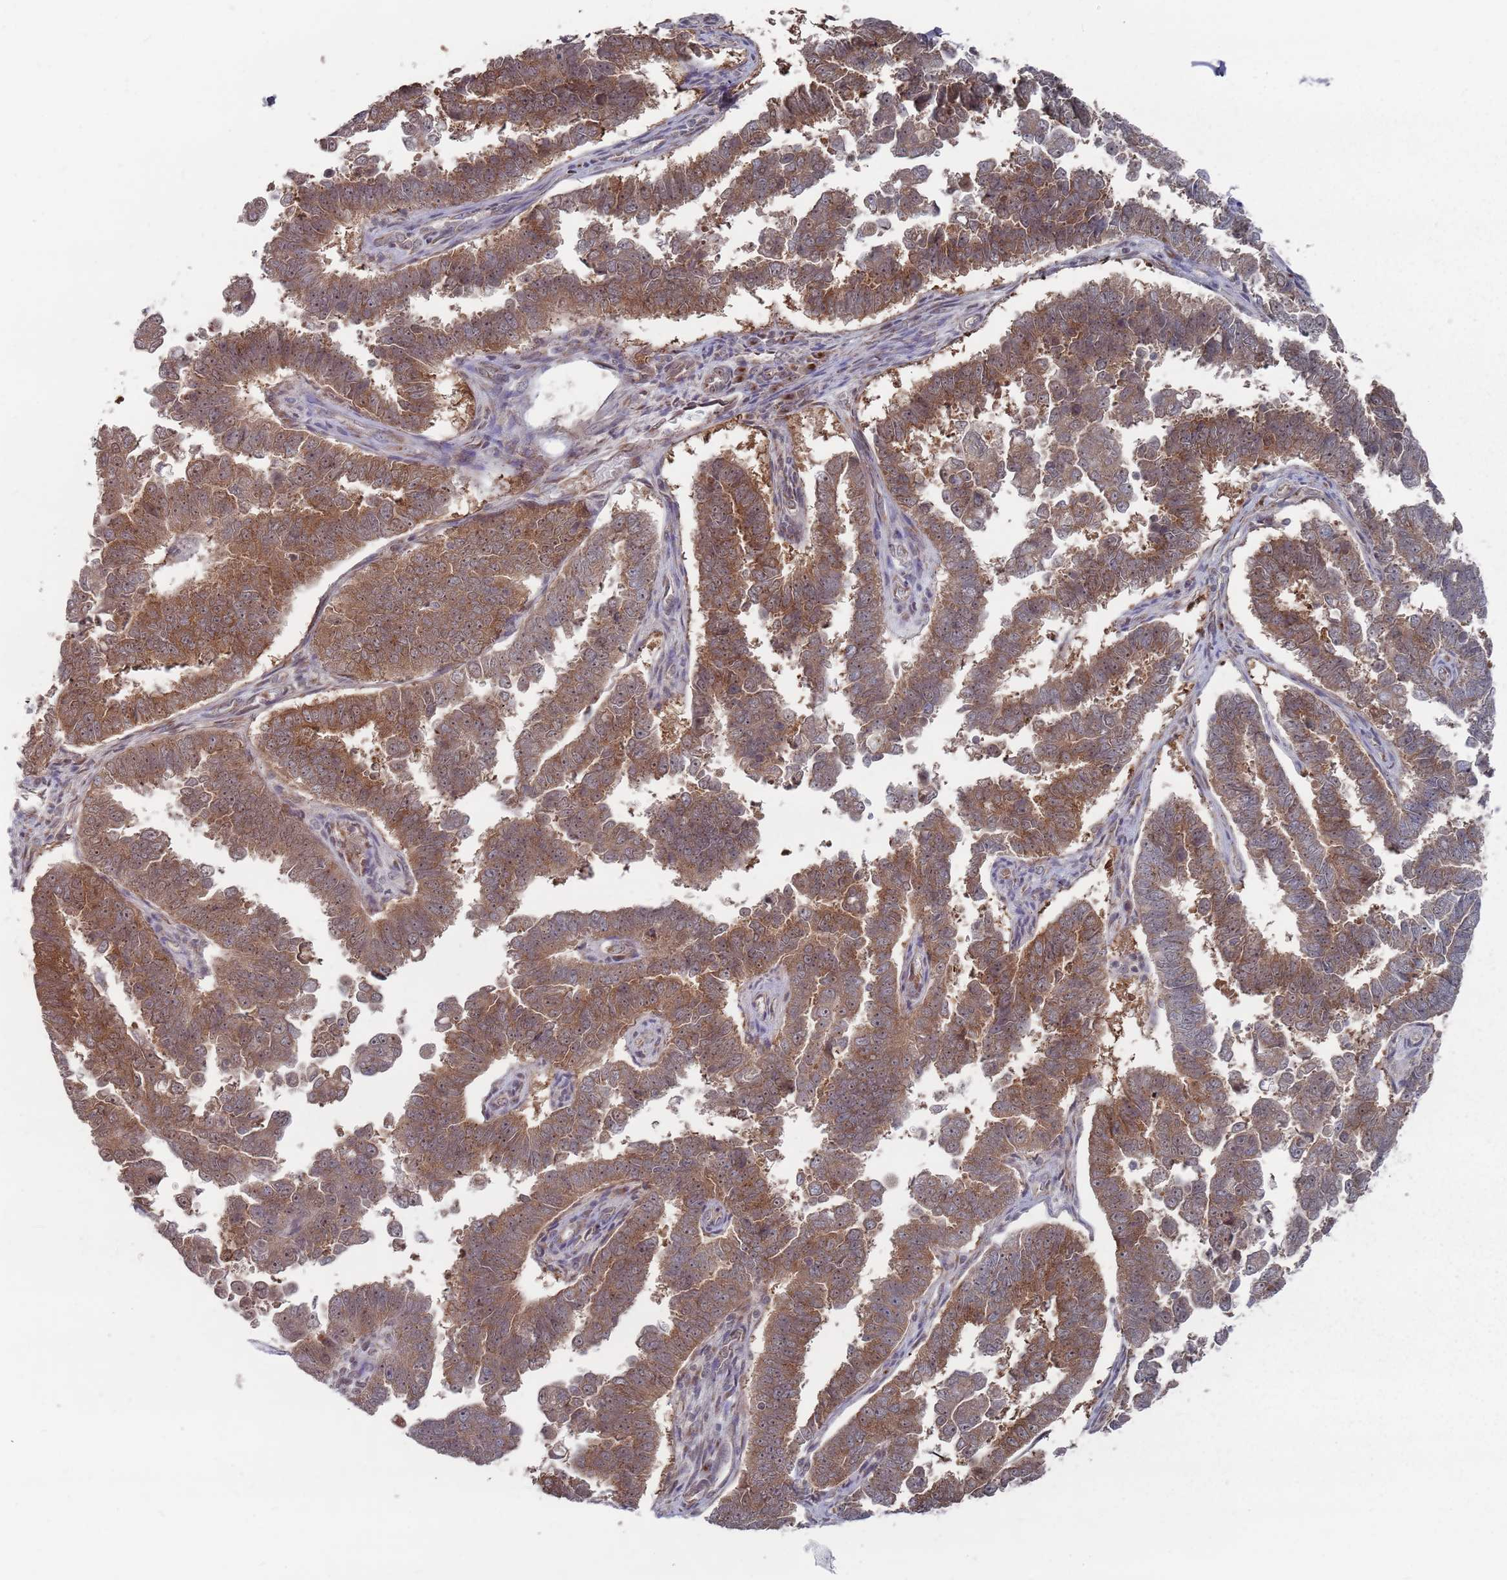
{"staining": {"intensity": "moderate", "quantity": ">75%", "location": "cytoplasmic/membranous"}, "tissue": "endometrial cancer", "cell_type": "Tumor cells", "image_type": "cancer", "snomed": [{"axis": "morphology", "description": "Adenocarcinoma, NOS"}, {"axis": "topography", "description": "Endometrium"}], "caption": "High-magnification brightfield microscopy of endometrial cancer stained with DAB (brown) and counterstained with hematoxylin (blue). tumor cells exhibit moderate cytoplasmic/membranous staining is seen in about>75% of cells. (DAB IHC, brown staining for protein, blue staining for nuclei).", "gene": "FMO4", "patient": {"sex": "female", "age": 75}}